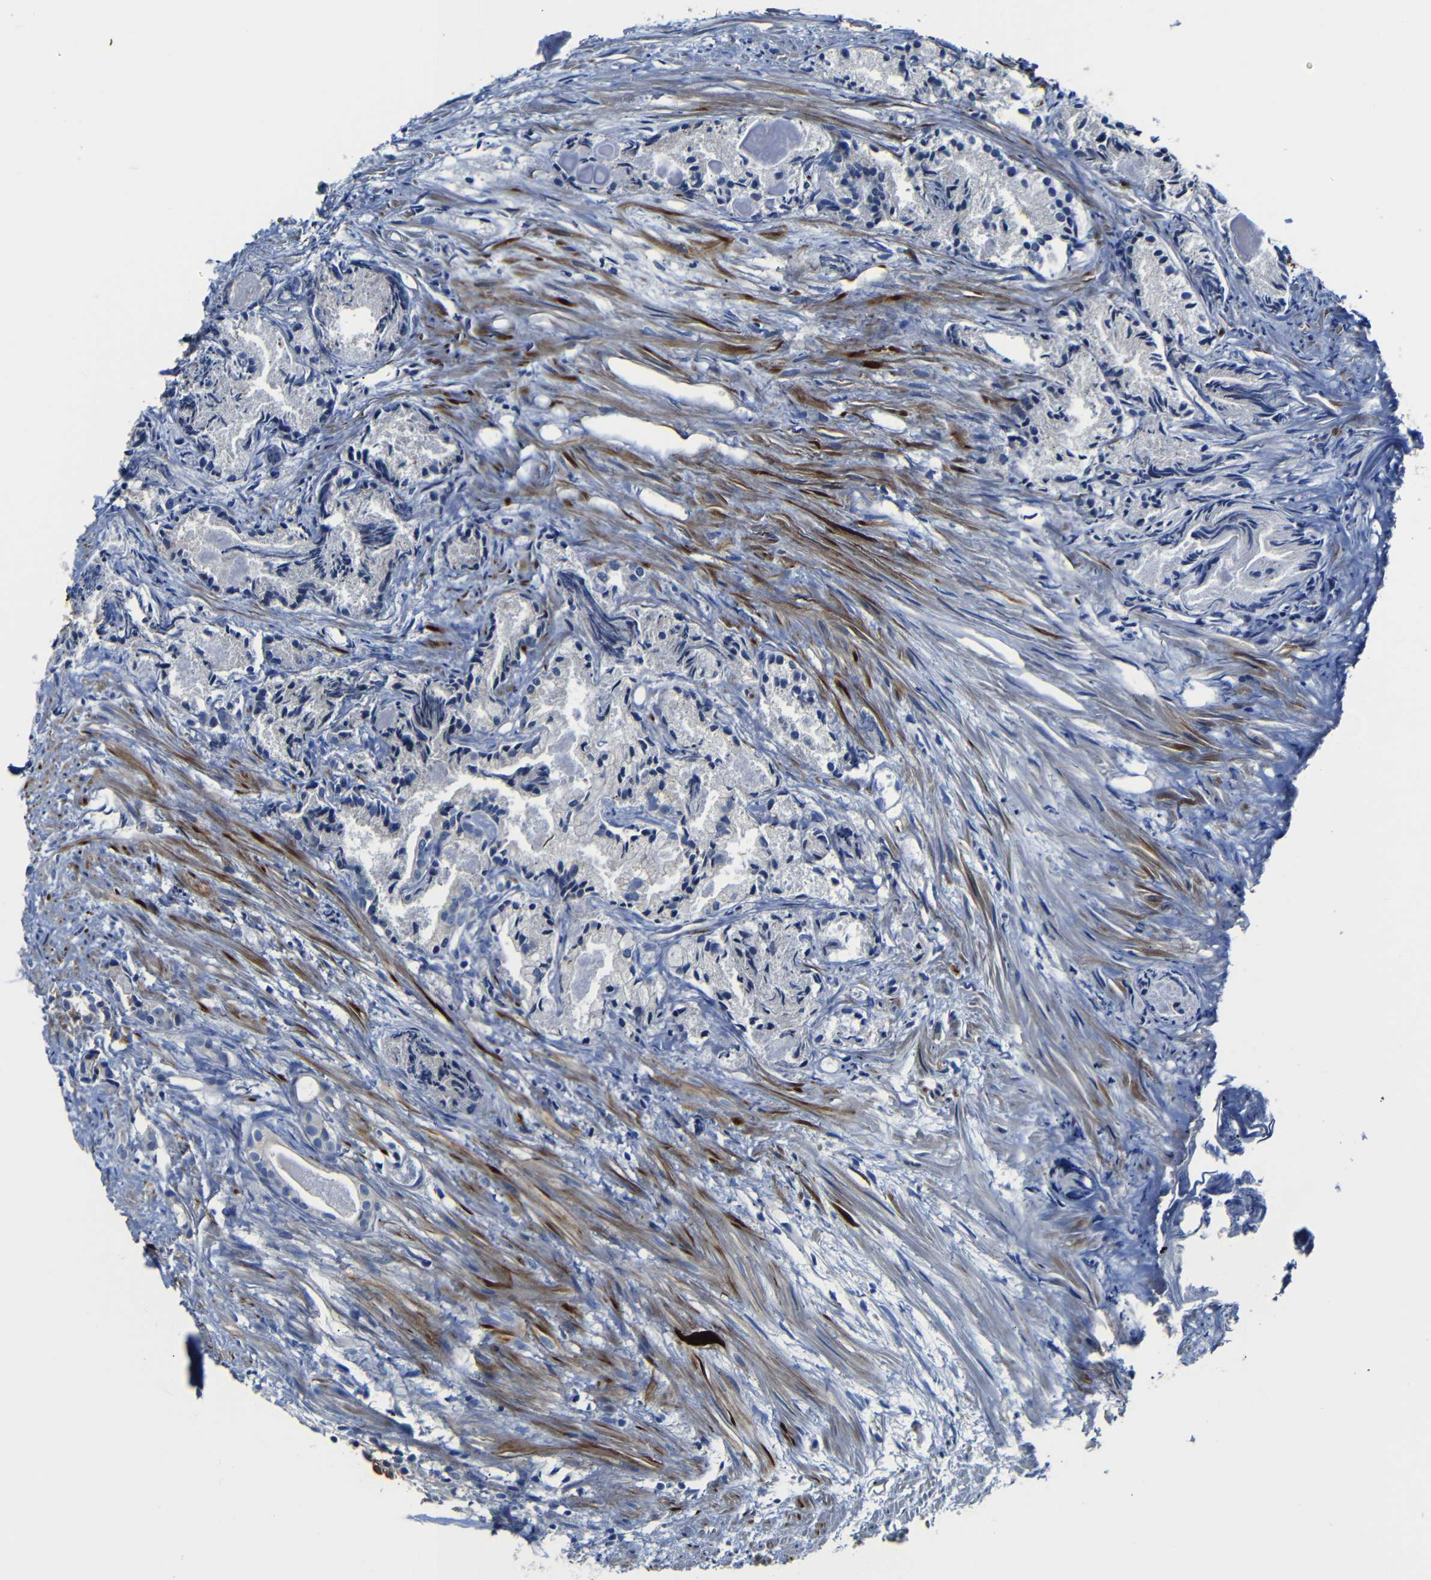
{"staining": {"intensity": "negative", "quantity": "none", "location": "none"}, "tissue": "prostate cancer", "cell_type": "Tumor cells", "image_type": "cancer", "snomed": [{"axis": "morphology", "description": "Adenocarcinoma, Low grade"}, {"axis": "topography", "description": "Prostate"}], "caption": "IHC of prostate cancer (low-grade adenocarcinoma) demonstrates no staining in tumor cells. The staining is performed using DAB brown chromogen with nuclei counter-stained in using hematoxylin.", "gene": "AFDN", "patient": {"sex": "male", "age": 72}}